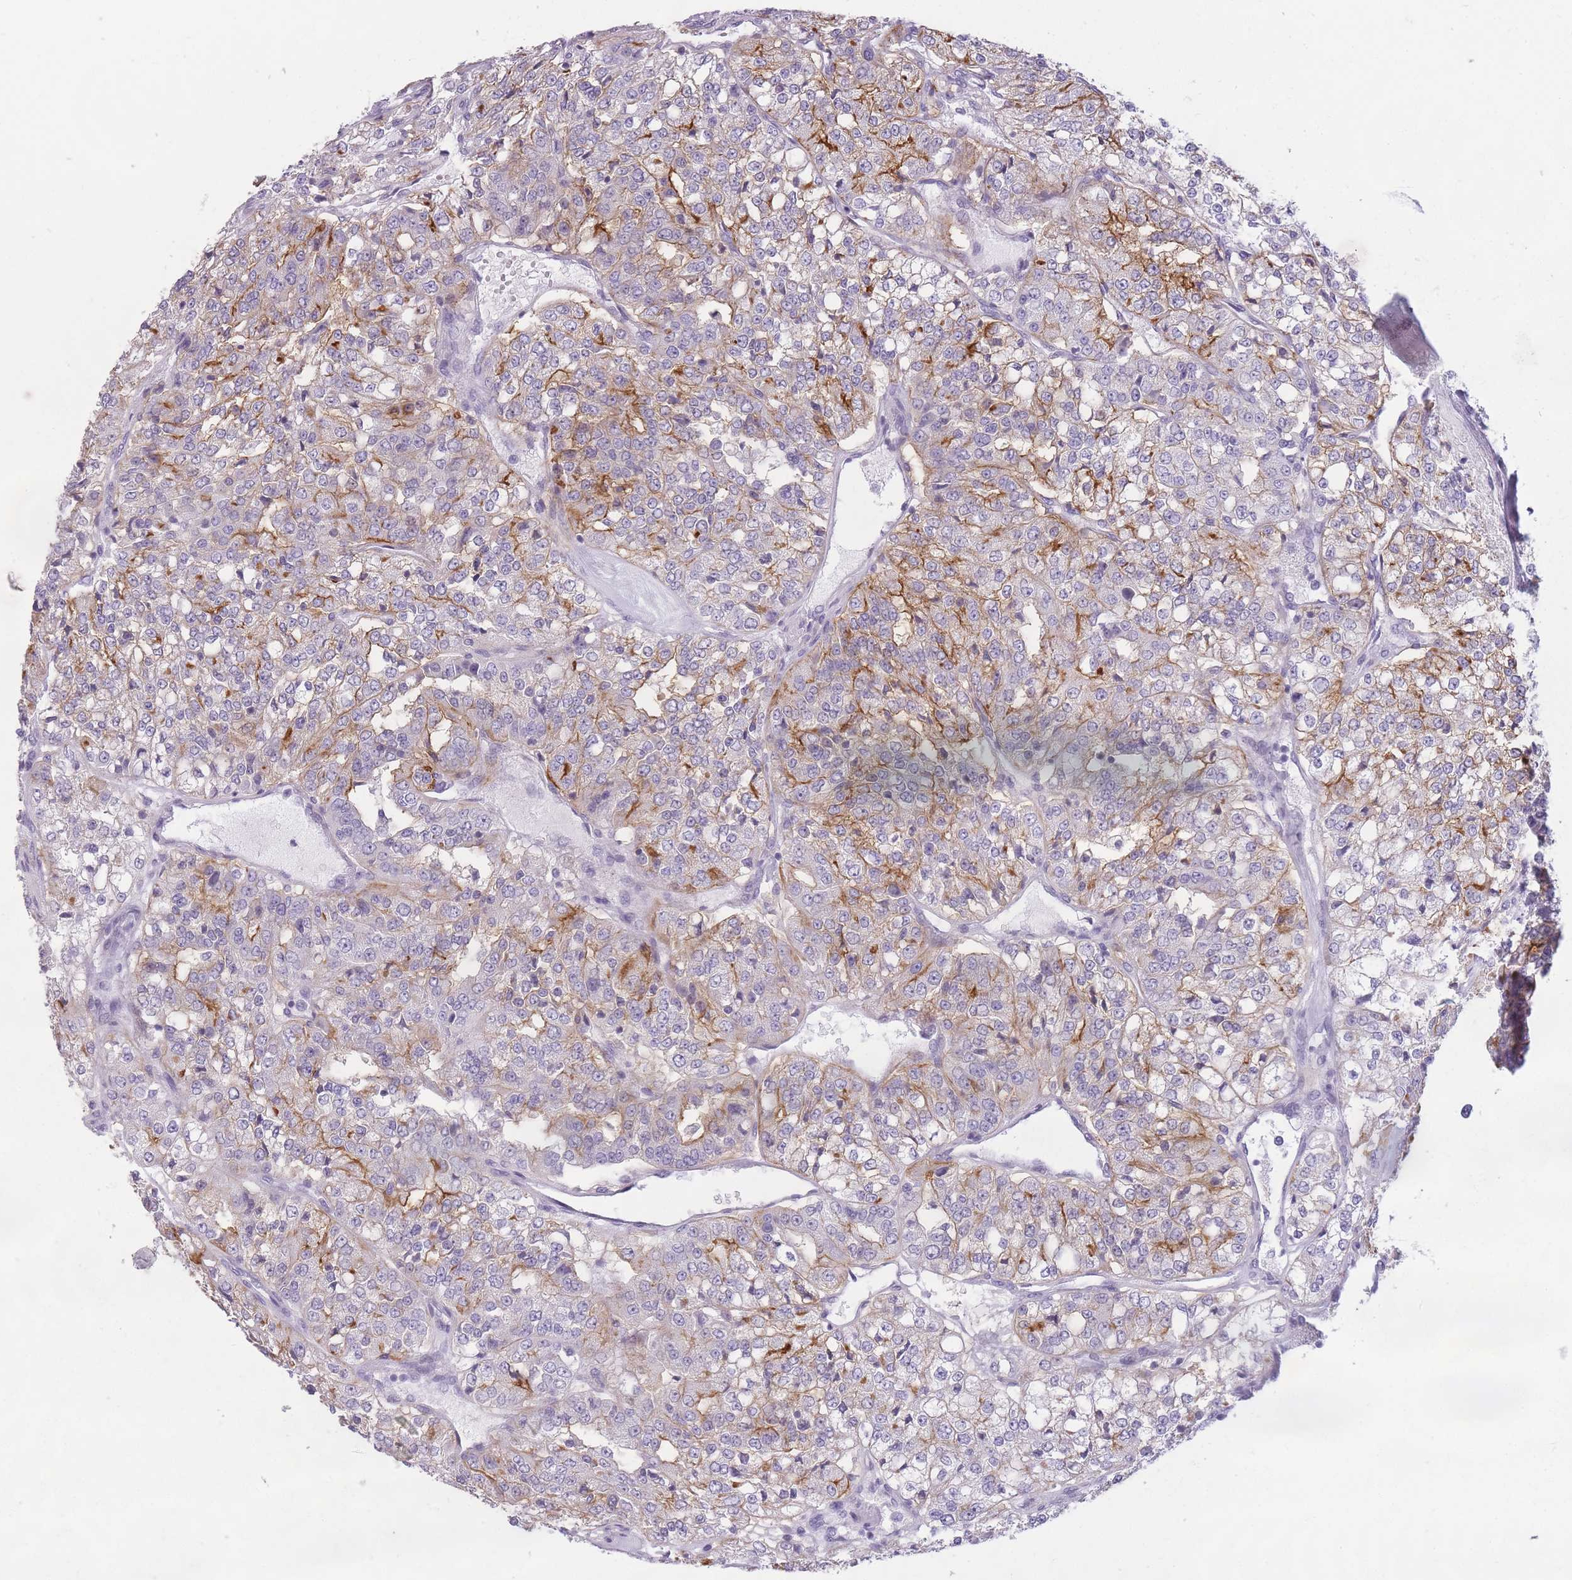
{"staining": {"intensity": "moderate", "quantity": ">75%", "location": "cytoplasmic/membranous"}, "tissue": "renal cancer", "cell_type": "Tumor cells", "image_type": "cancer", "snomed": [{"axis": "morphology", "description": "Adenocarcinoma, NOS"}, {"axis": "topography", "description": "Kidney"}], "caption": "Renal cancer stained for a protein (brown) displays moderate cytoplasmic/membranous positive staining in approximately >75% of tumor cells.", "gene": "GGT1", "patient": {"sex": "female", "age": 63}}